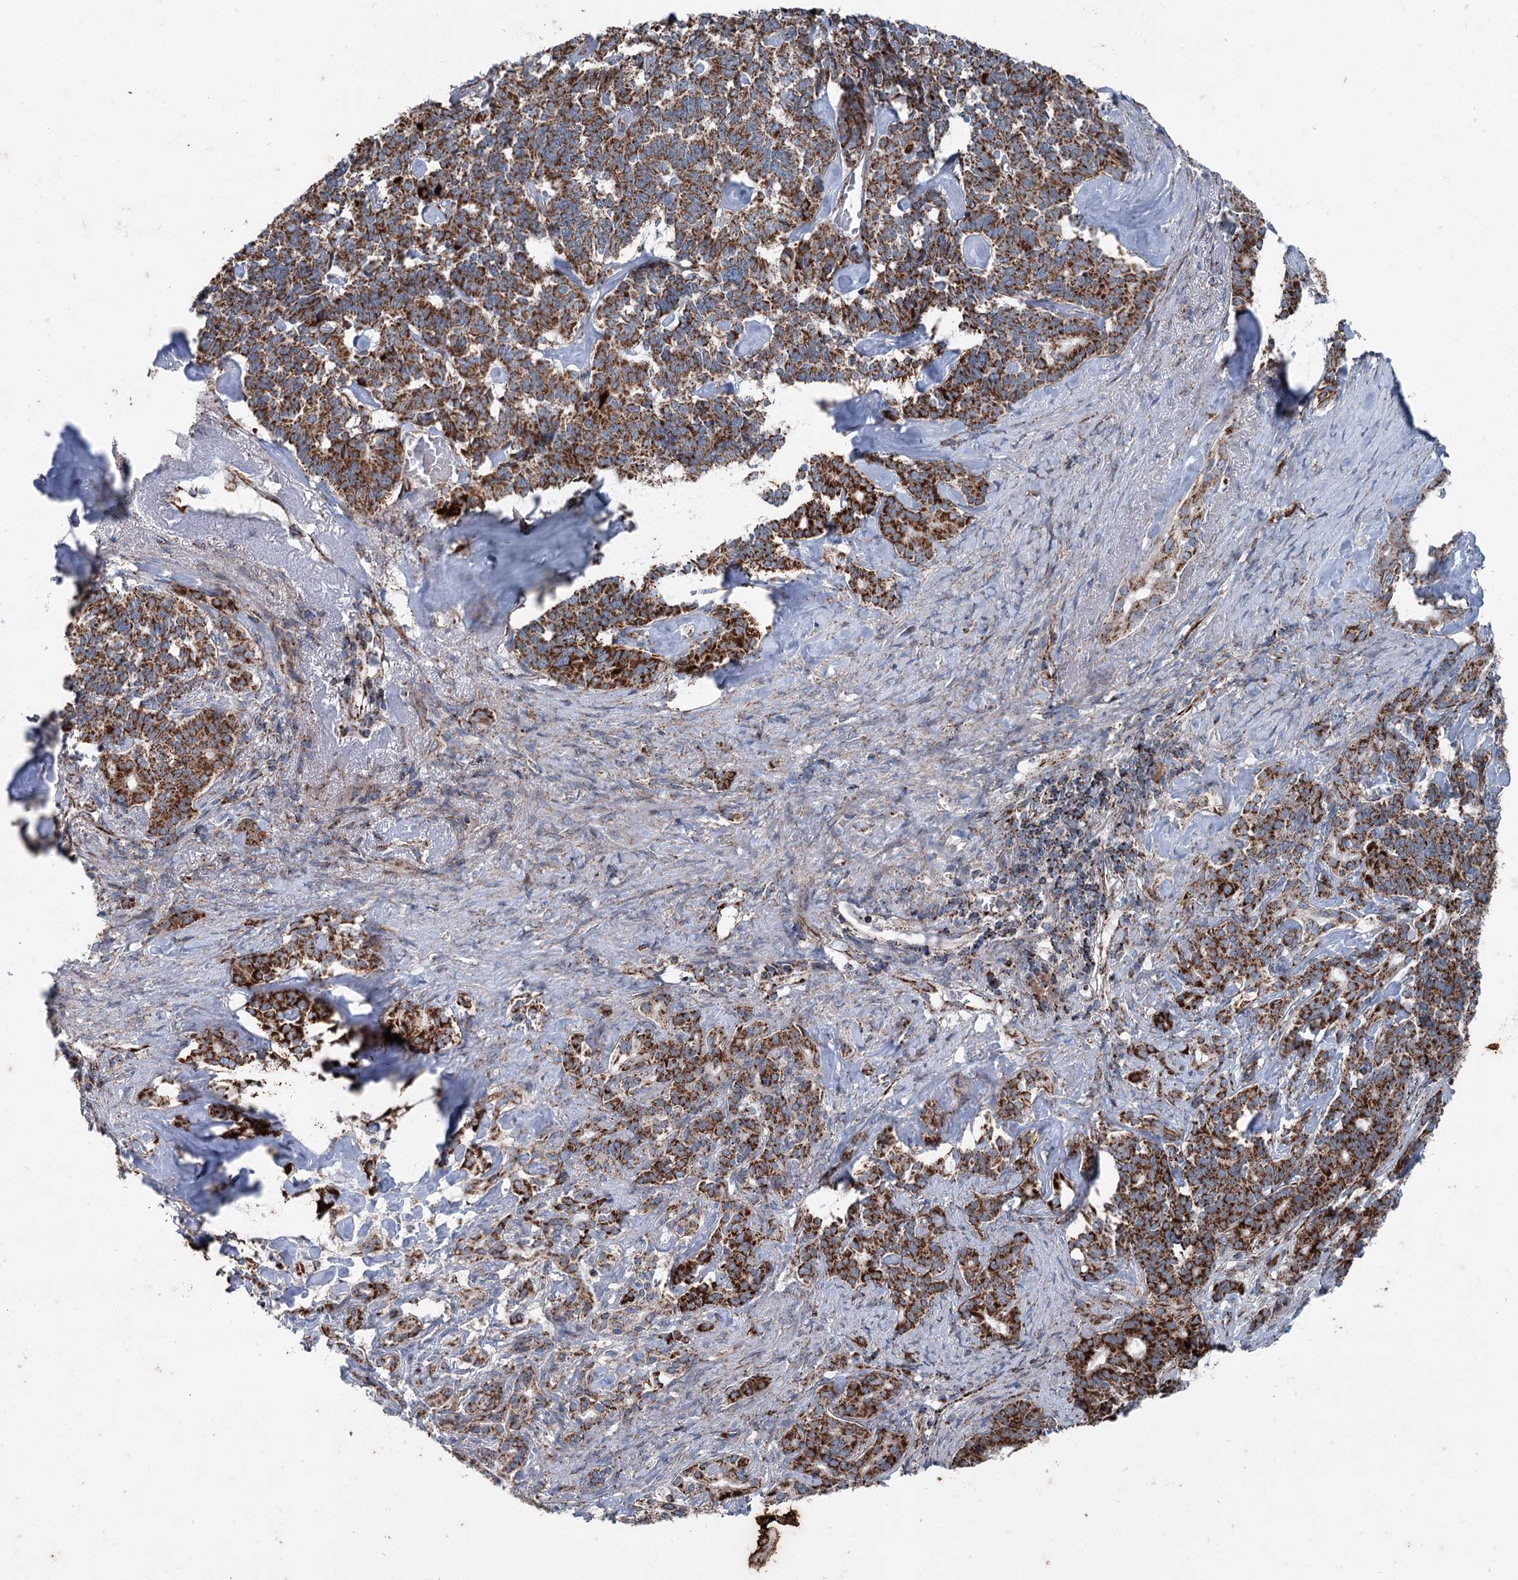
{"staining": {"intensity": "strong", "quantity": ">75%", "location": "cytoplasmic/membranous"}, "tissue": "pancreatic cancer", "cell_type": "Tumor cells", "image_type": "cancer", "snomed": [{"axis": "morphology", "description": "Adenocarcinoma, NOS"}, {"axis": "topography", "description": "Pancreas"}], "caption": "Approximately >75% of tumor cells in human adenocarcinoma (pancreatic) show strong cytoplasmic/membranous protein expression as visualized by brown immunohistochemical staining.", "gene": "UCN3", "patient": {"sex": "female", "age": 74}}